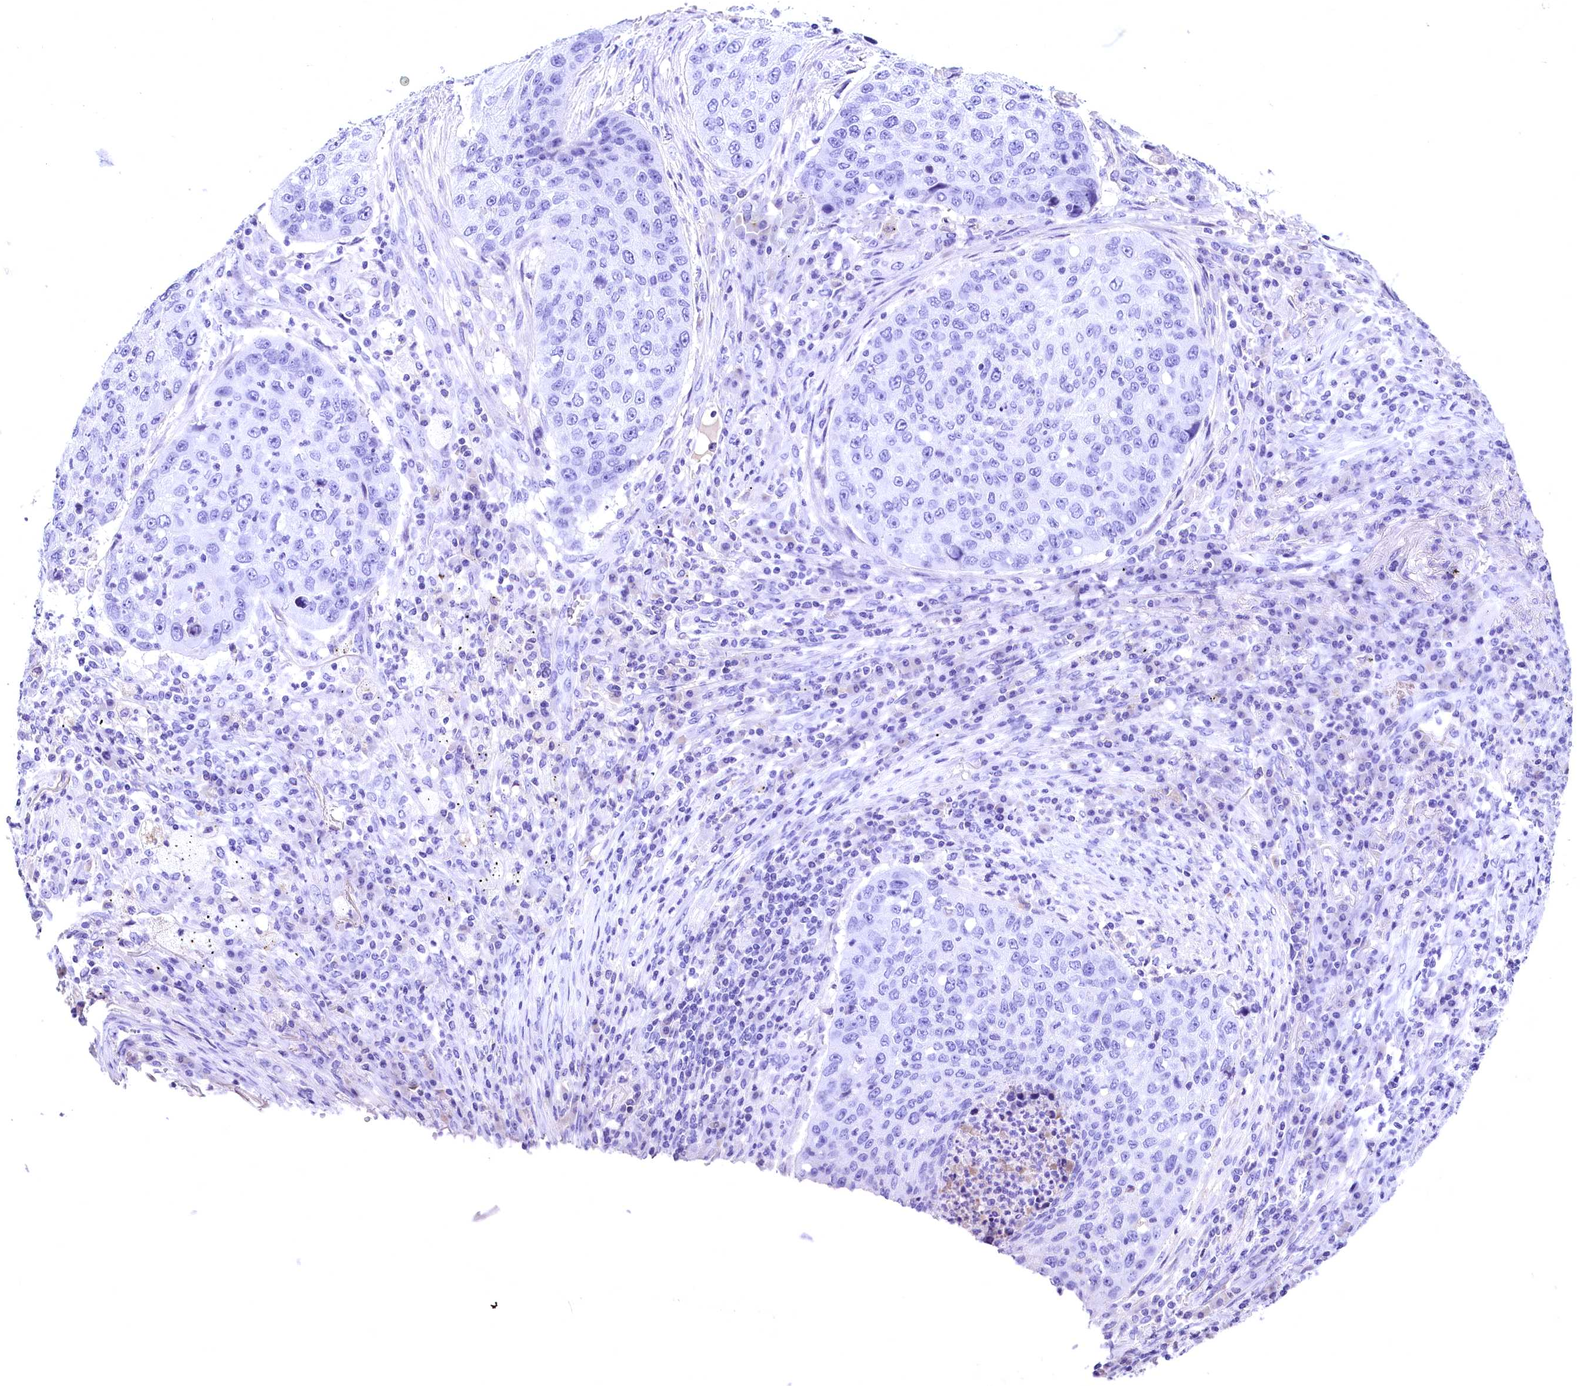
{"staining": {"intensity": "negative", "quantity": "none", "location": "none"}, "tissue": "lung cancer", "cell_type": "Tumor cells", "image_type": "cancer", "snomed": [{"axis": "morphology", "description": "Squamous cell carcinoma, NOS"}, {"axis": "topography", "description": "Lung"}], "caption": "The micrograph demonstrates no staining of tumor cells in lung cancer (squamous cell carcinoma).", "gene": "SKIDA1", "patient": {"sex": "female", "age": 63}}